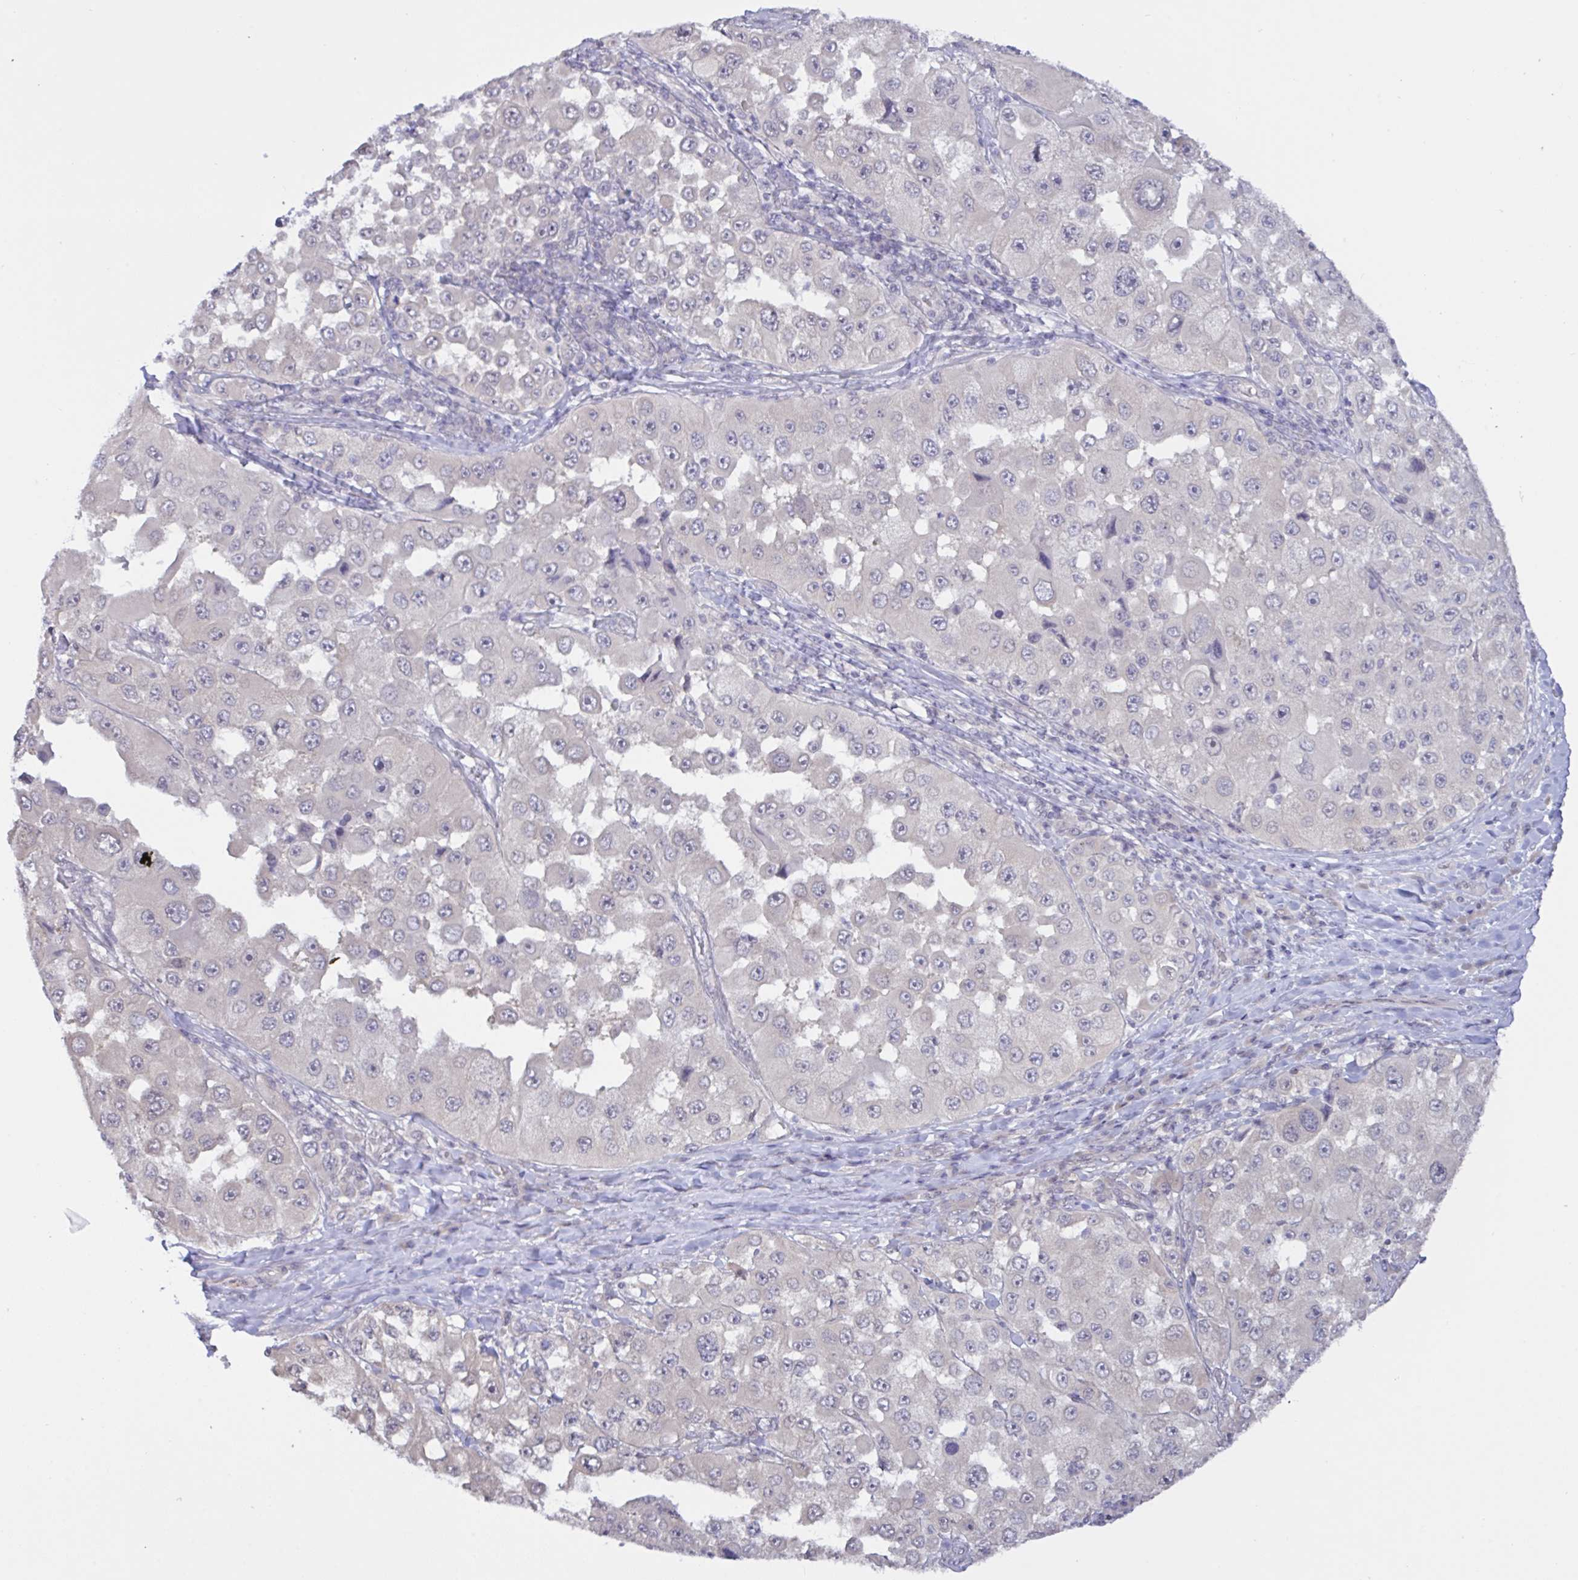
{"staining": {"intensity": "negative", "quantity": "none", "location": "none"}, "tissue": "melanoma", "cell_type": "Tumor cells", "image_type": "cancer", "snomed": [{"axis": "morphology", "description": "Malignant melanoma, Metastatic site"}, {"axis": "topography", "description": "Lymph node"}], "caption": "This is an immunohistochemistry (IHC) image of human malignant melanoma (metastatic site). There is no positivity in tumor cells.", "gene": "HYPK", "patient": {"sex": "male", "age": 62}}